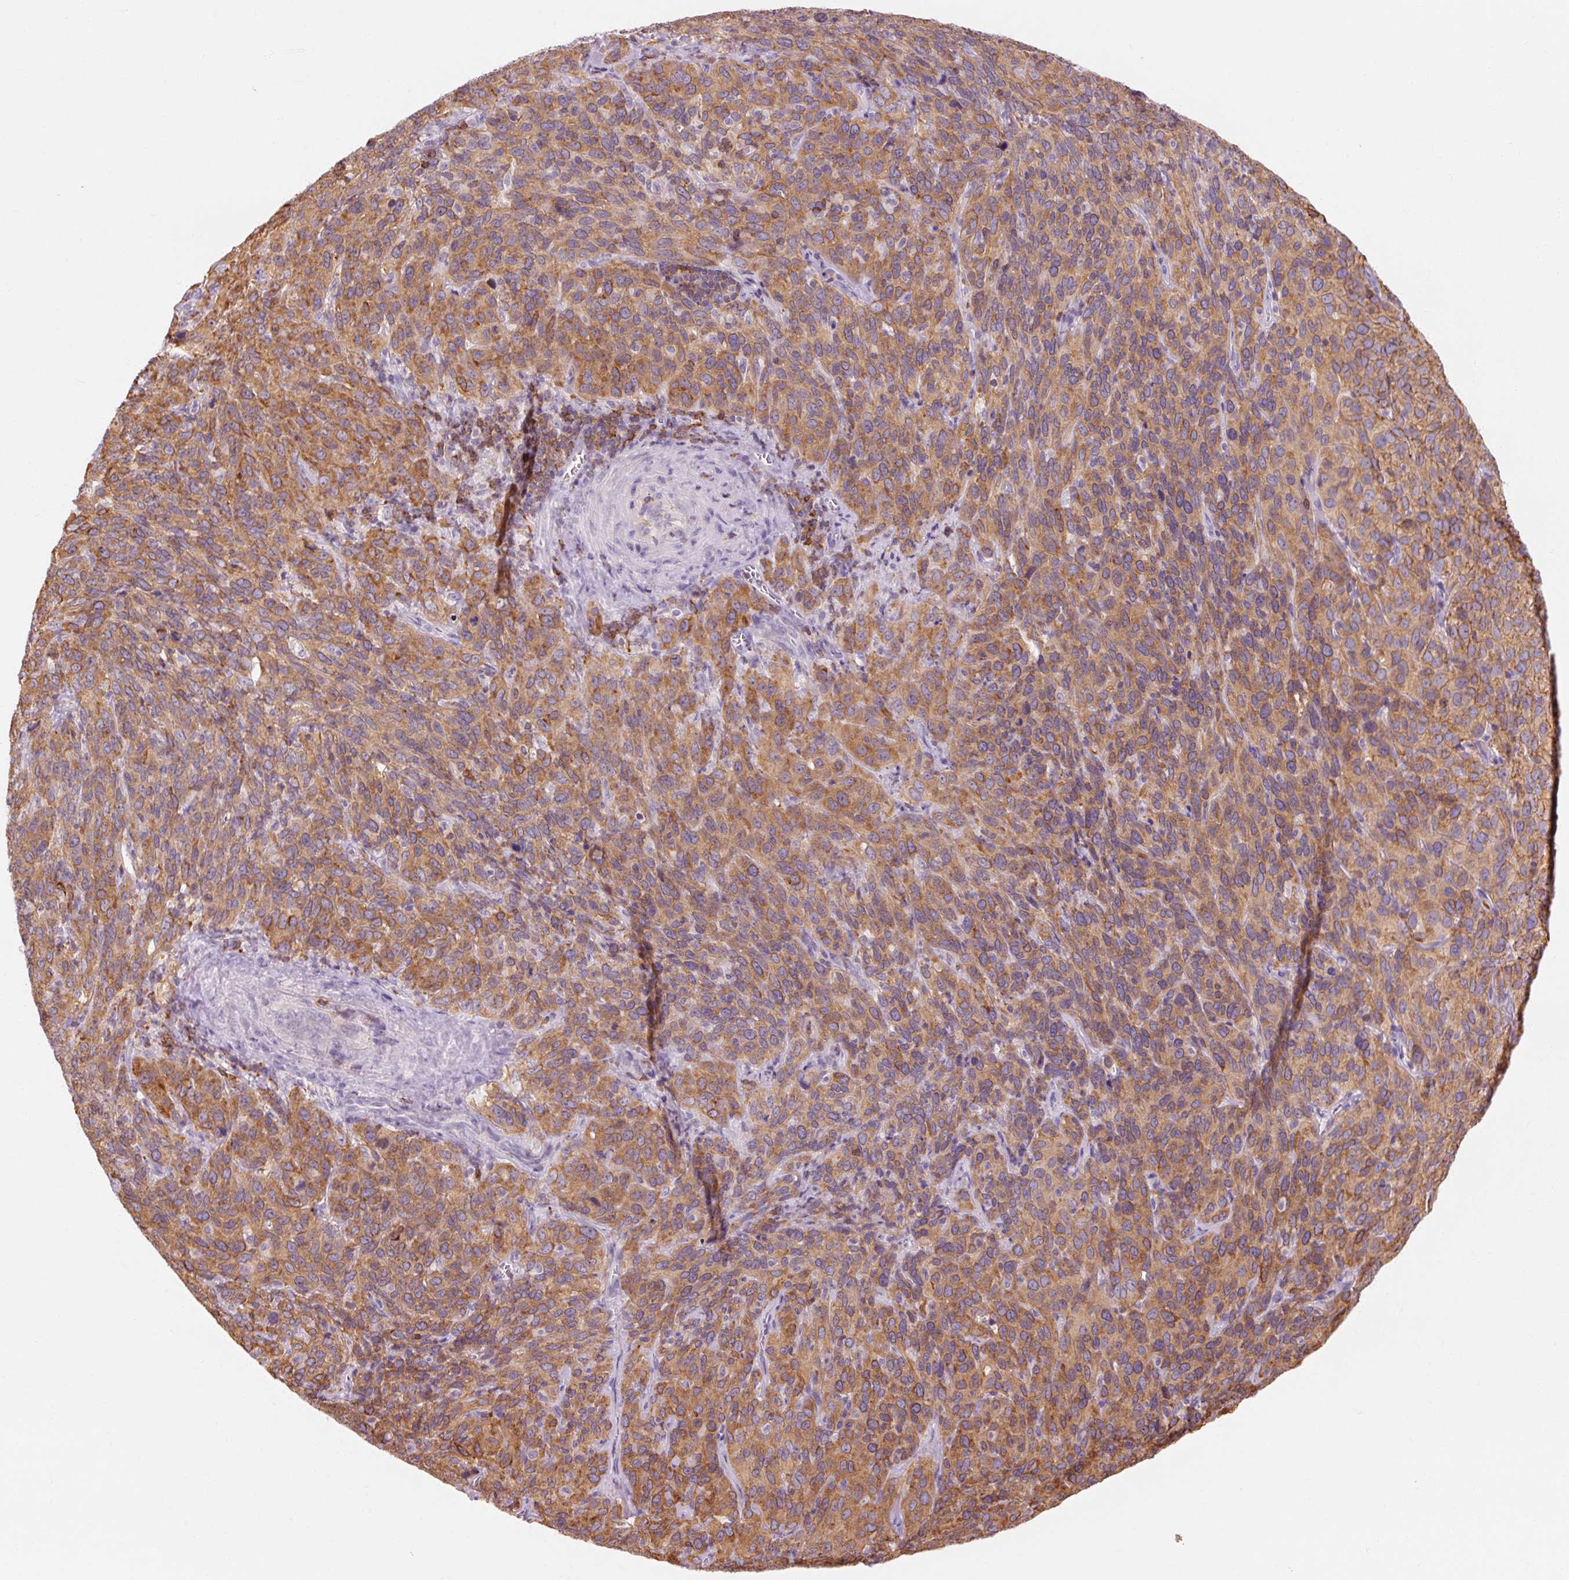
{"staining": {"intensity": "moderate", "quantity": ">75%", "location": "cytoplasmic/membranous"}, "tissue": "cervical cancer", "cell_type": "Tumor cells", "image_type": "cancer", "snomed": [{"axis": "morphology", "description": "Normal tissue, NOS"}, {"axis": "morphology", "description": "Squamous cell carcinoma, NOS"}, {"axis": "topography", "description": "Cervix"}], "caption": "Approximately >75% of tumor cells in human cervical cancer (squamous cell carcinoma) show moderate cytoplasmic/membranous protein staining as visualized by brown immunohistochemical staining.", "gene": "OR8K1", "patient": {"sex": "female", "age": 51}}